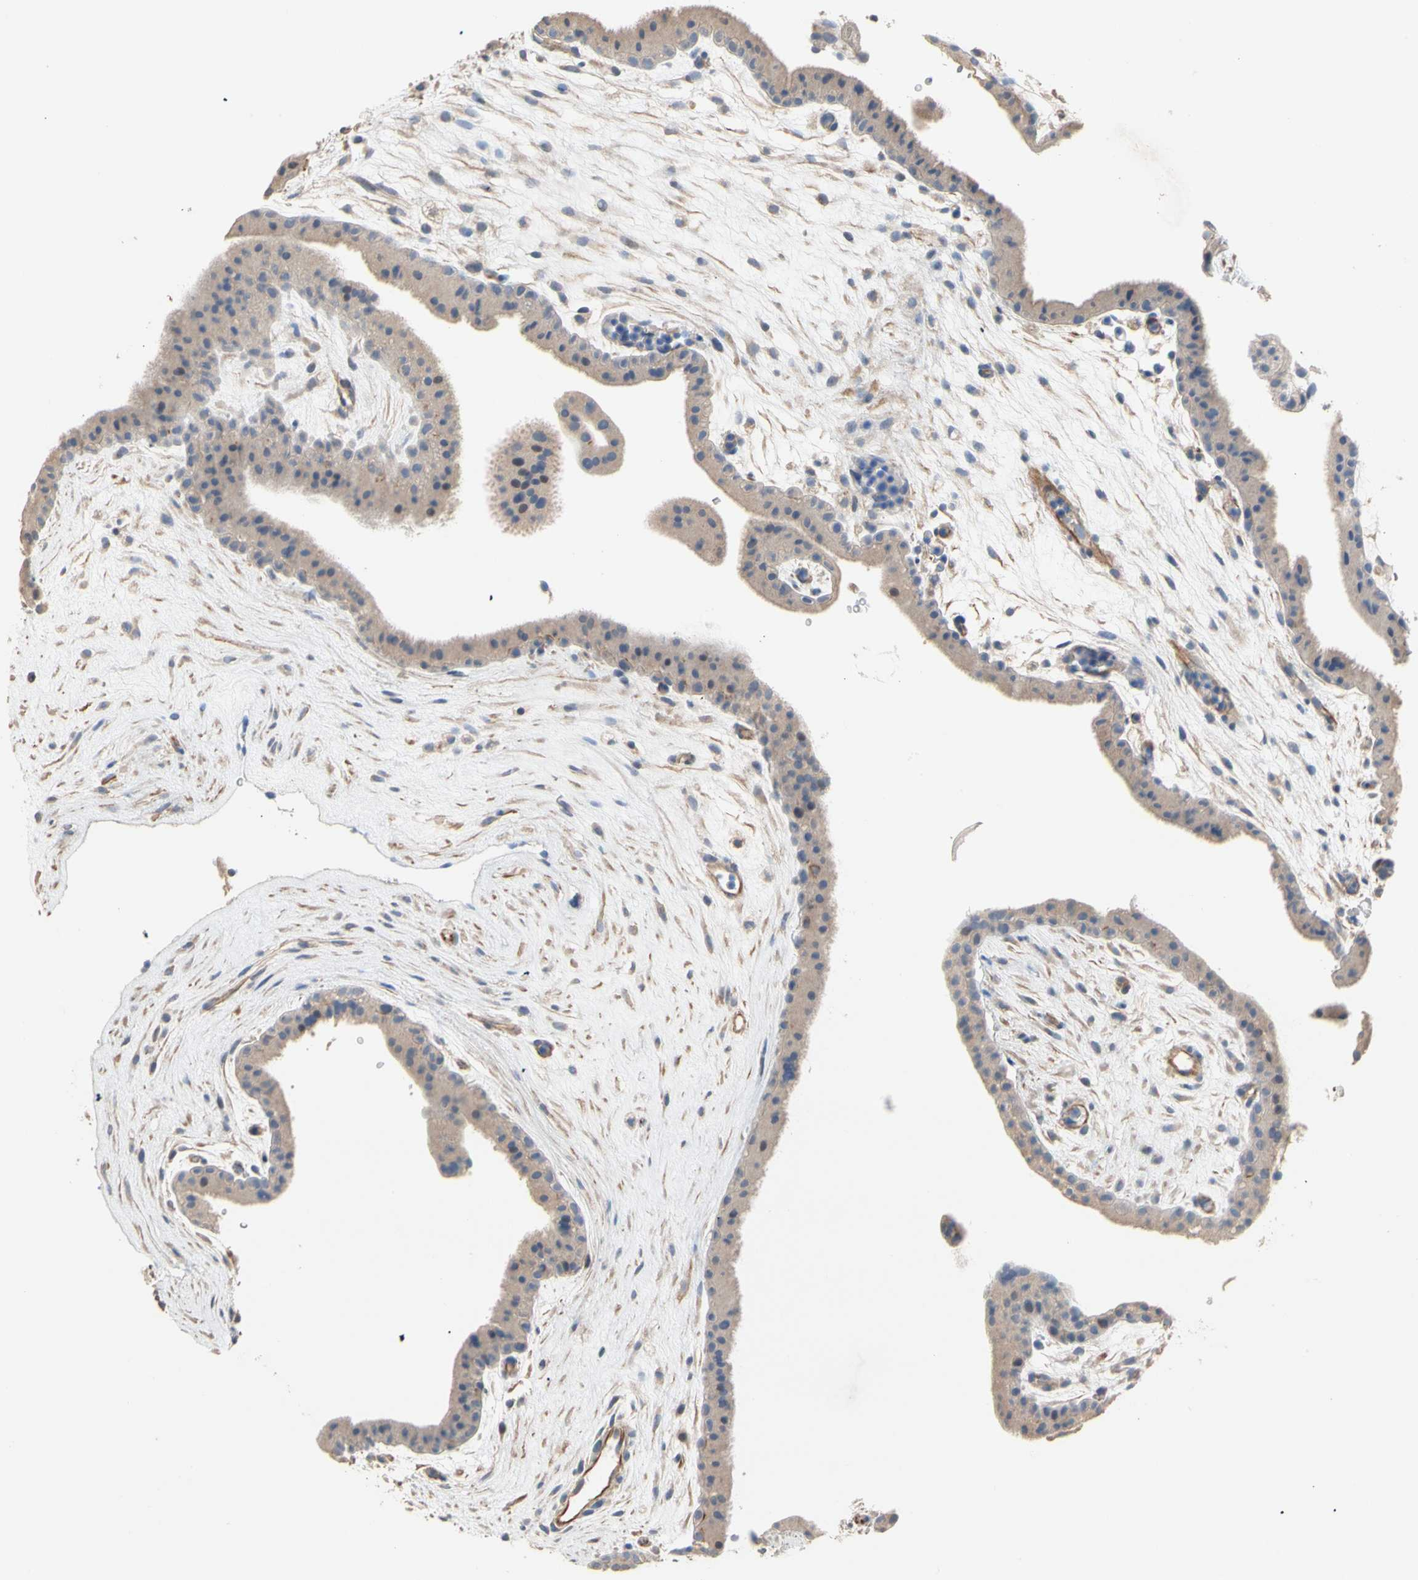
{"staining": {"intensity": "weak", "quantity": ">75%", "location": "cytoplasmic/membranous"}, "tissue": "placenta", "cell_type": "Trophoblastic cells", "image_type": "normal", "snomed": [{"axis": "morphology", "description": "Normal tissue, NOS"}, {"axis": "topography", "description": "Placenta"}], "caption": "Protein analysis of benign placenta exhibits weak cytoplasmic/membranous positivity in approximately >75% of trophoblastic cells.", "gene": "BBOX1", "patient": {"sex": "female", "age": 19}}